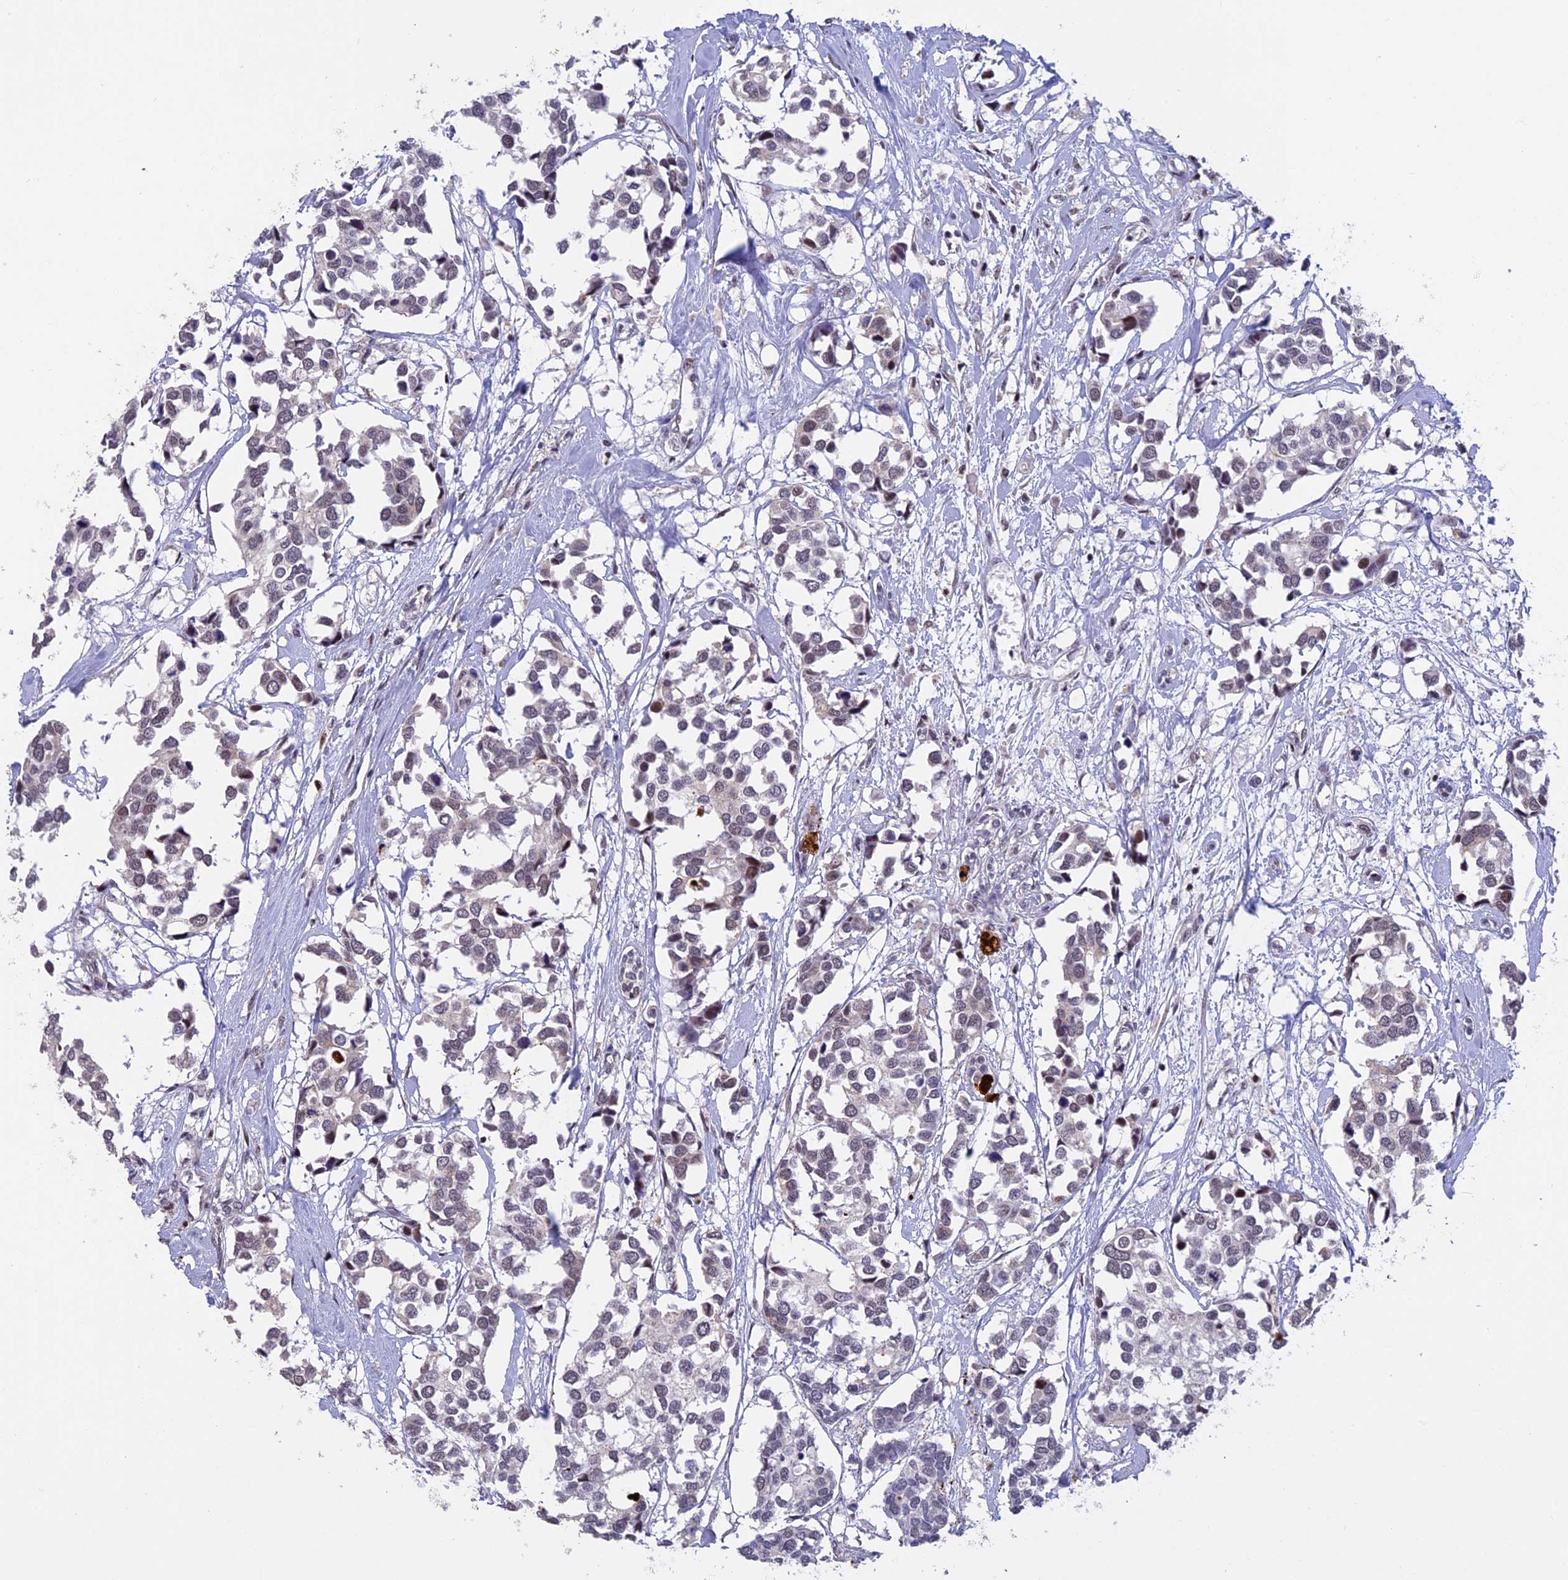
{"staining": {"intensity": "negative", "quantity": "none", "location": "none"}, "tissue": "breast cancer", "cell_type": "Tumor cells", "image_type": "cancer", "snomed": [{"axis": "morphology", "description": "Duct carcinoma"}, {"axis": "topography", "description": "Breast"}], "caption": "Breast cancer stained for a protein using immunohistochemistry reveals no expression tumor cells.", "gene": "POLR2C", "patient": {"sex": "female", "age": 83}}